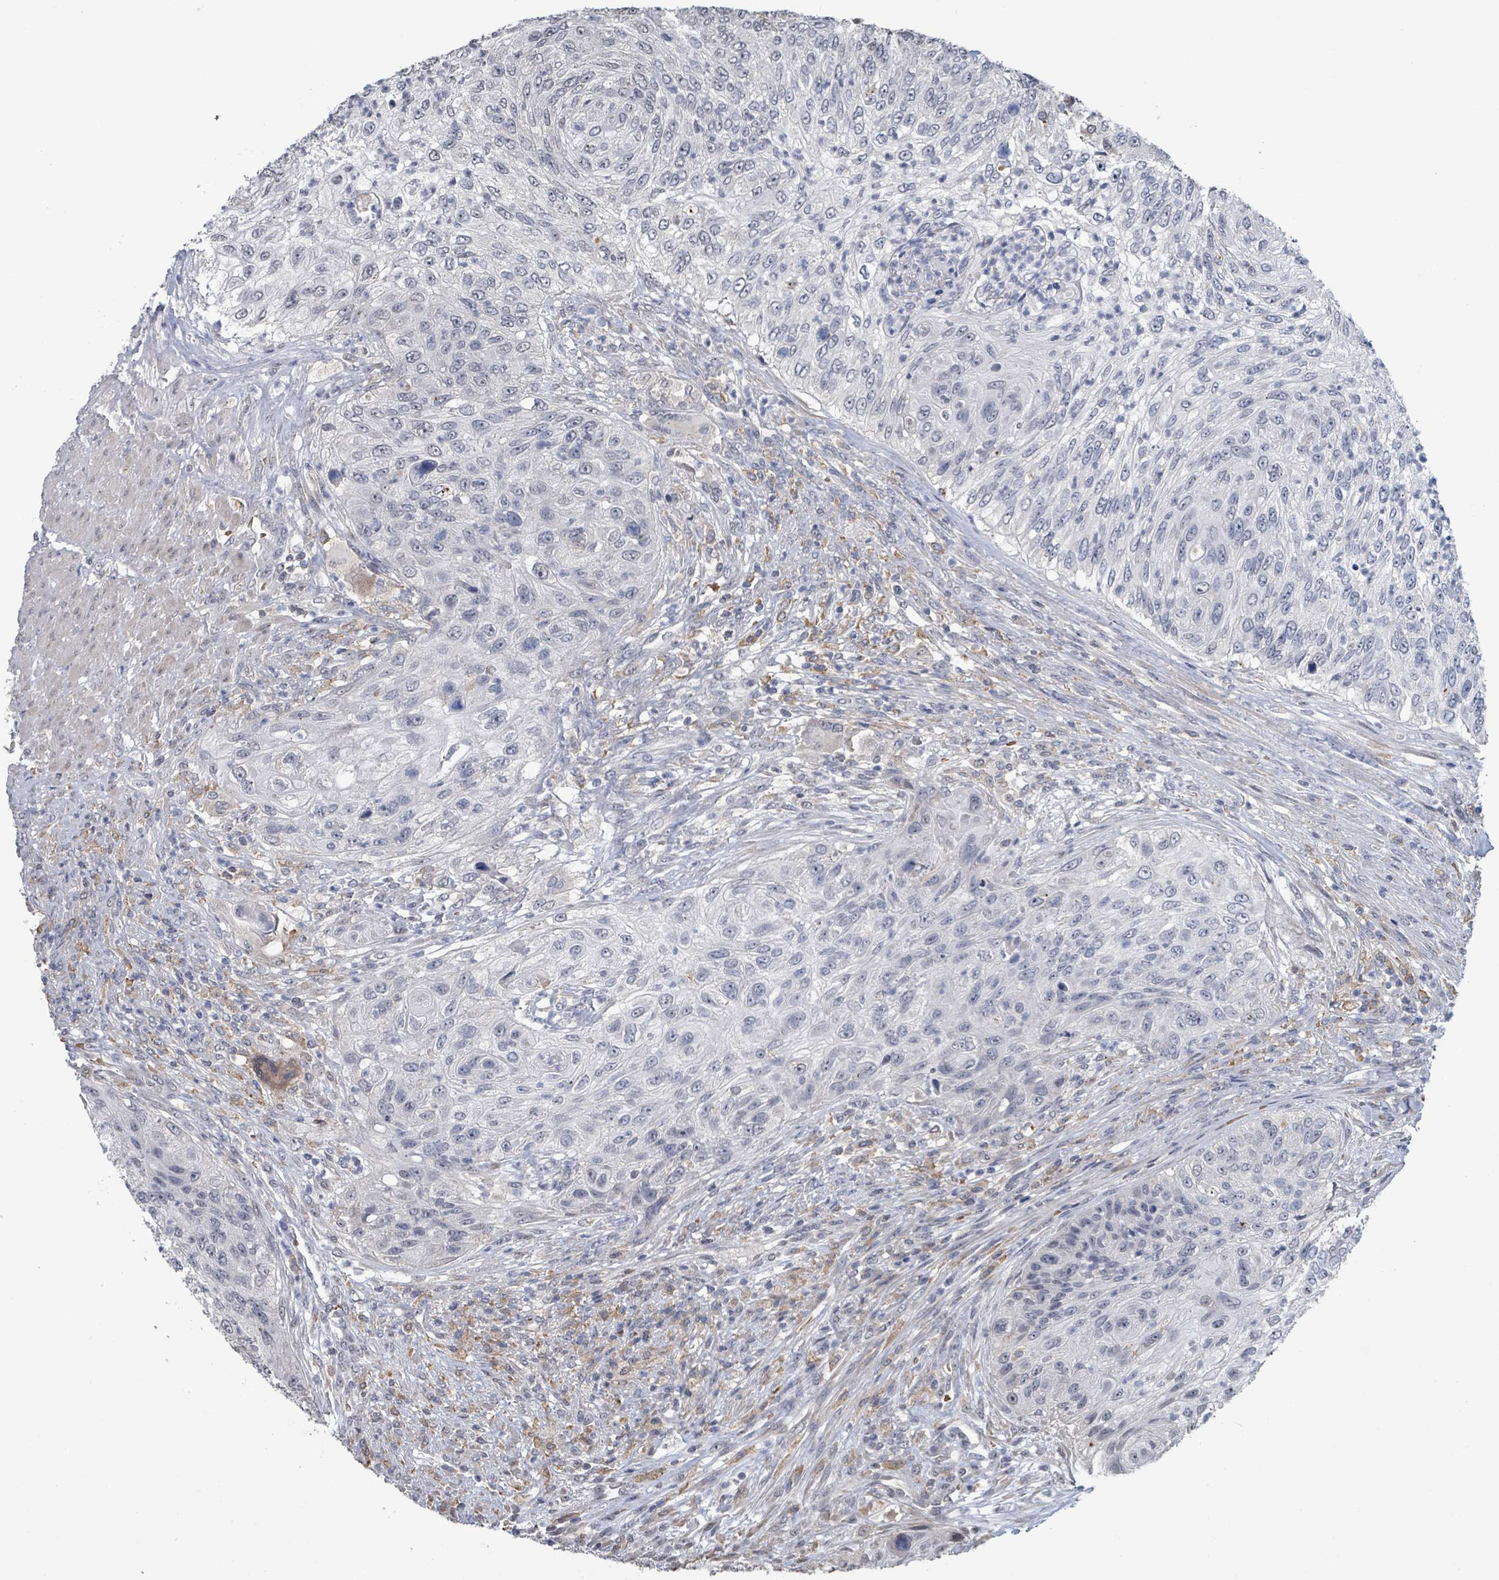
{"staining": {"intensity": "negative", "quantity": "none", "location": "none"}, "tissue": "urothelial cancer", "cell_type": "Tumor cells", "image_type": "cancer", "snomed": [{"axis": "morphology", "description": "Urothelial carcinoma, High grade"}, {"axis": "topography", "description": "Urinary bladder"}], "caption": "IHC photomicrograph of high-grade urothelial carcinoma stained for a protein (brown), which shows no positivity in tumor cells.", "gene": "SEBOX", "patient": {"sex": "female", "age": 60}}